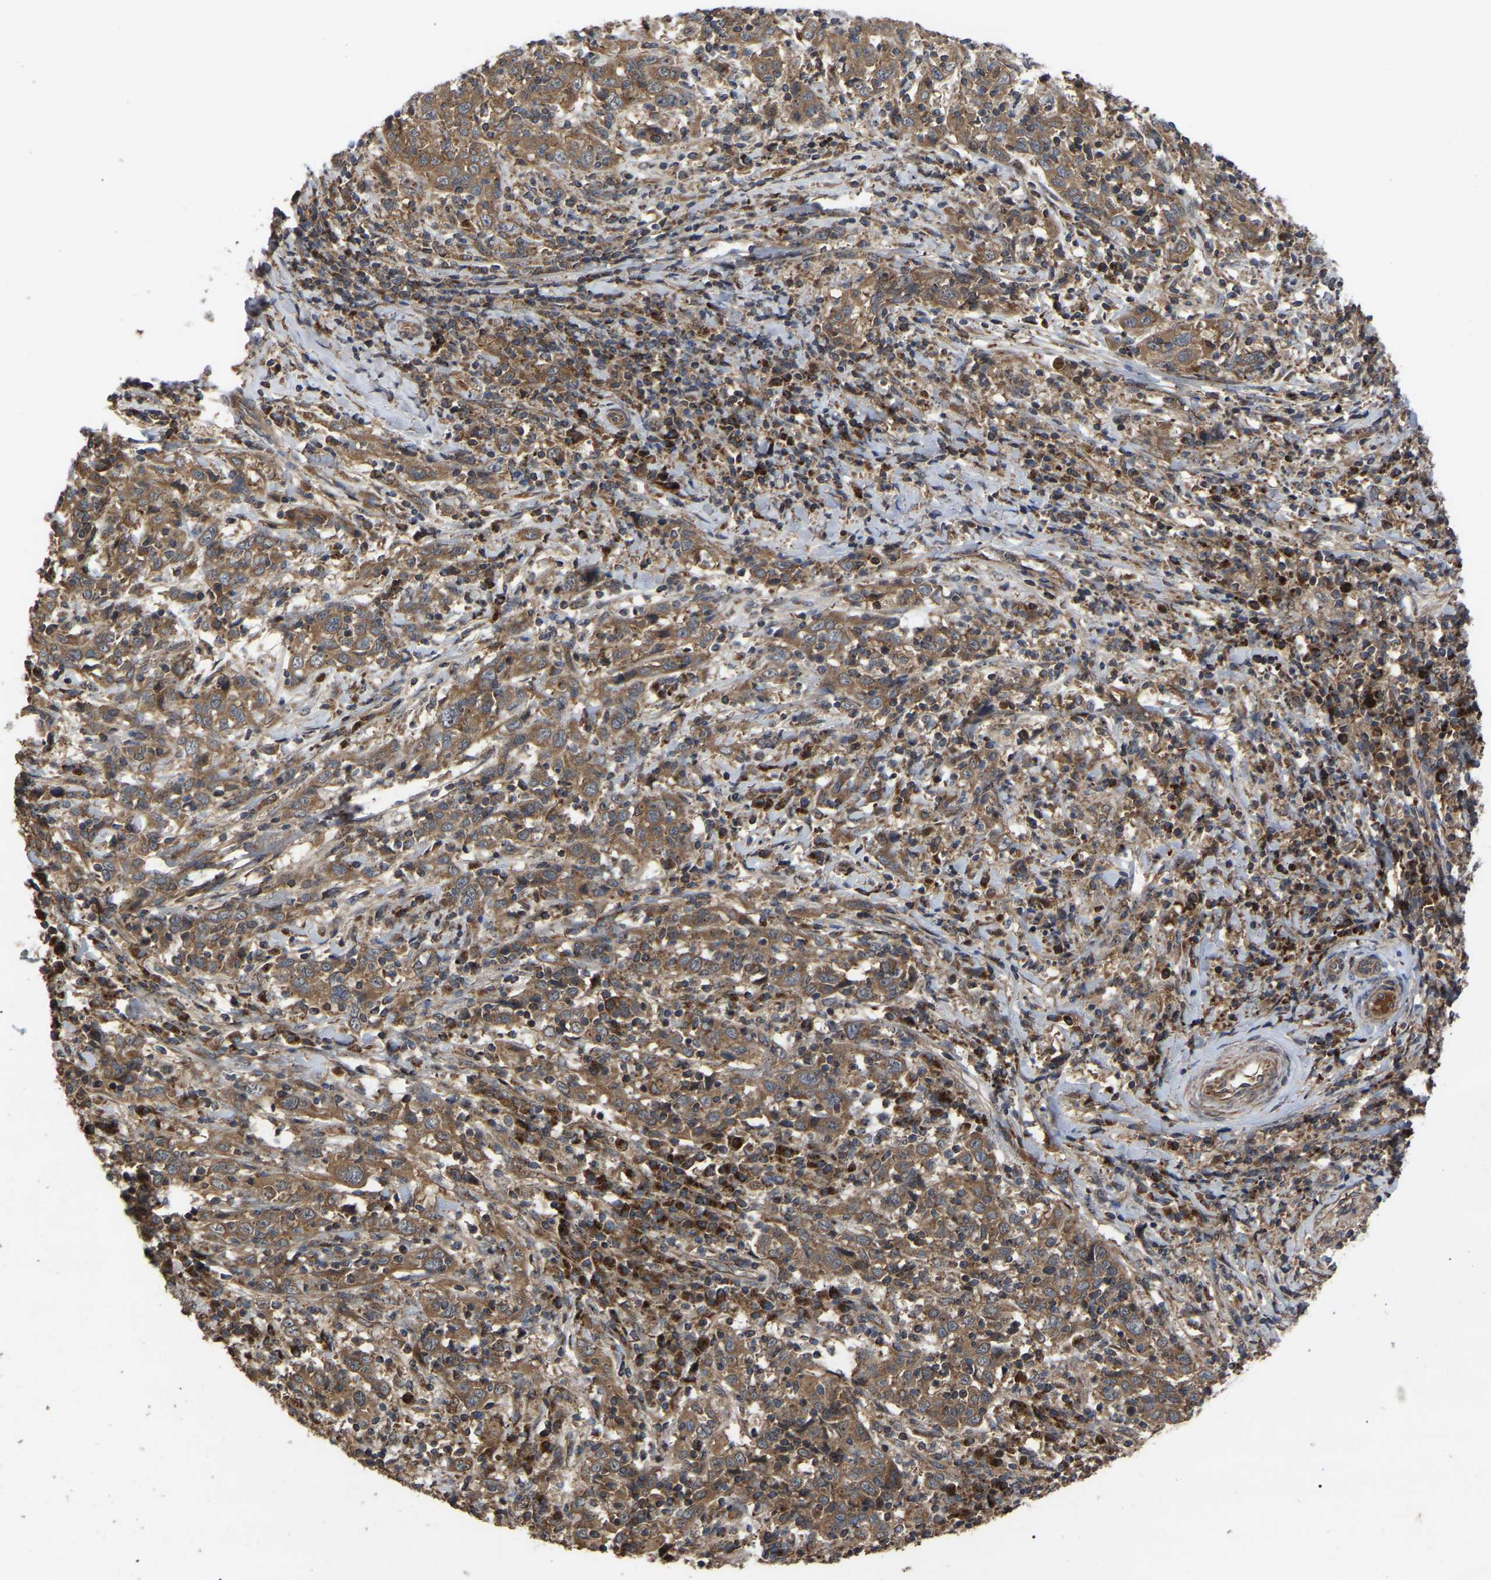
{"staining": {"intensity": "moderate", "quantity": ">75%", "location": "cytoplasmic/membranous"}, "tissue": "cervical cancer", "cell_type": "Tumor cells", "image_type": "cancer", "snomed": [{"axis": "morphology", "description": "Squamous cell carcinoma, NOS"}, {"axis": "topography", "description": "Cervix"}], "caption": "This photomicrograph reveals immunohistochemistry staining of cervical cancer, with medium moderate cytoplasmic/membranous positivity in about >75% of tumor cells.", "gene": "GCC1", "patient": {"sex": "female", "age": 46}}